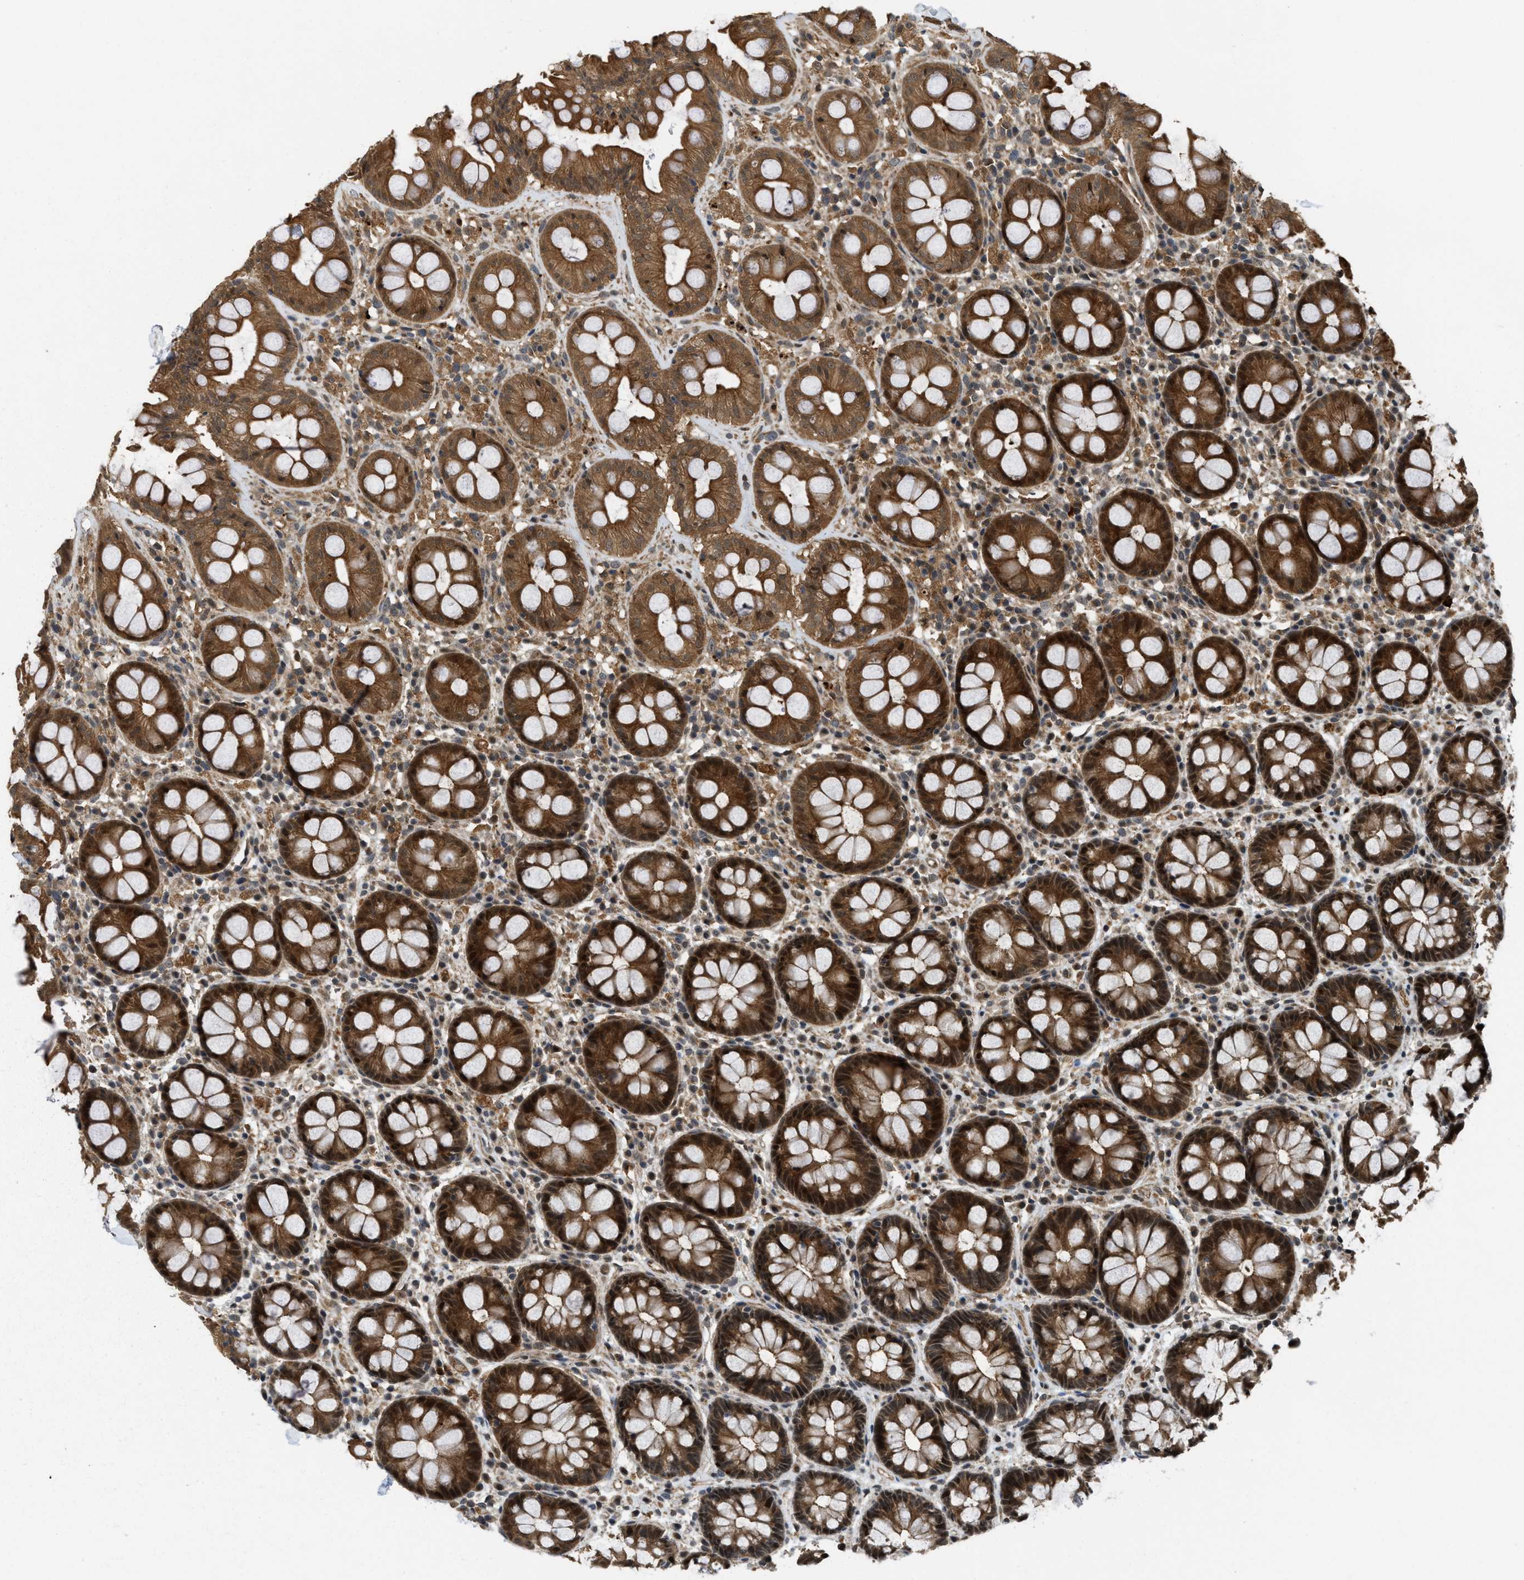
{"staining": {"intensity": "strong", "quantity": ">75%", "location": "cytoplasmic/membranous,nuclear"}, "tissue": "rectum", "cell_type": "Glandular cells", "image_type": "normal", "snomed": [{"axis": "morphology", "description": "Normal tissue, NOS"}, {"axis": "topography", "description": "Rectum"}], "caption": "Glandular cells demonstrate strong cytoplasmic/membranous,nuclear positivity in about >75% of cells in benign rectum.", "gene": "DNAJC28", "patient": {"sex": "male", "age": 64}}